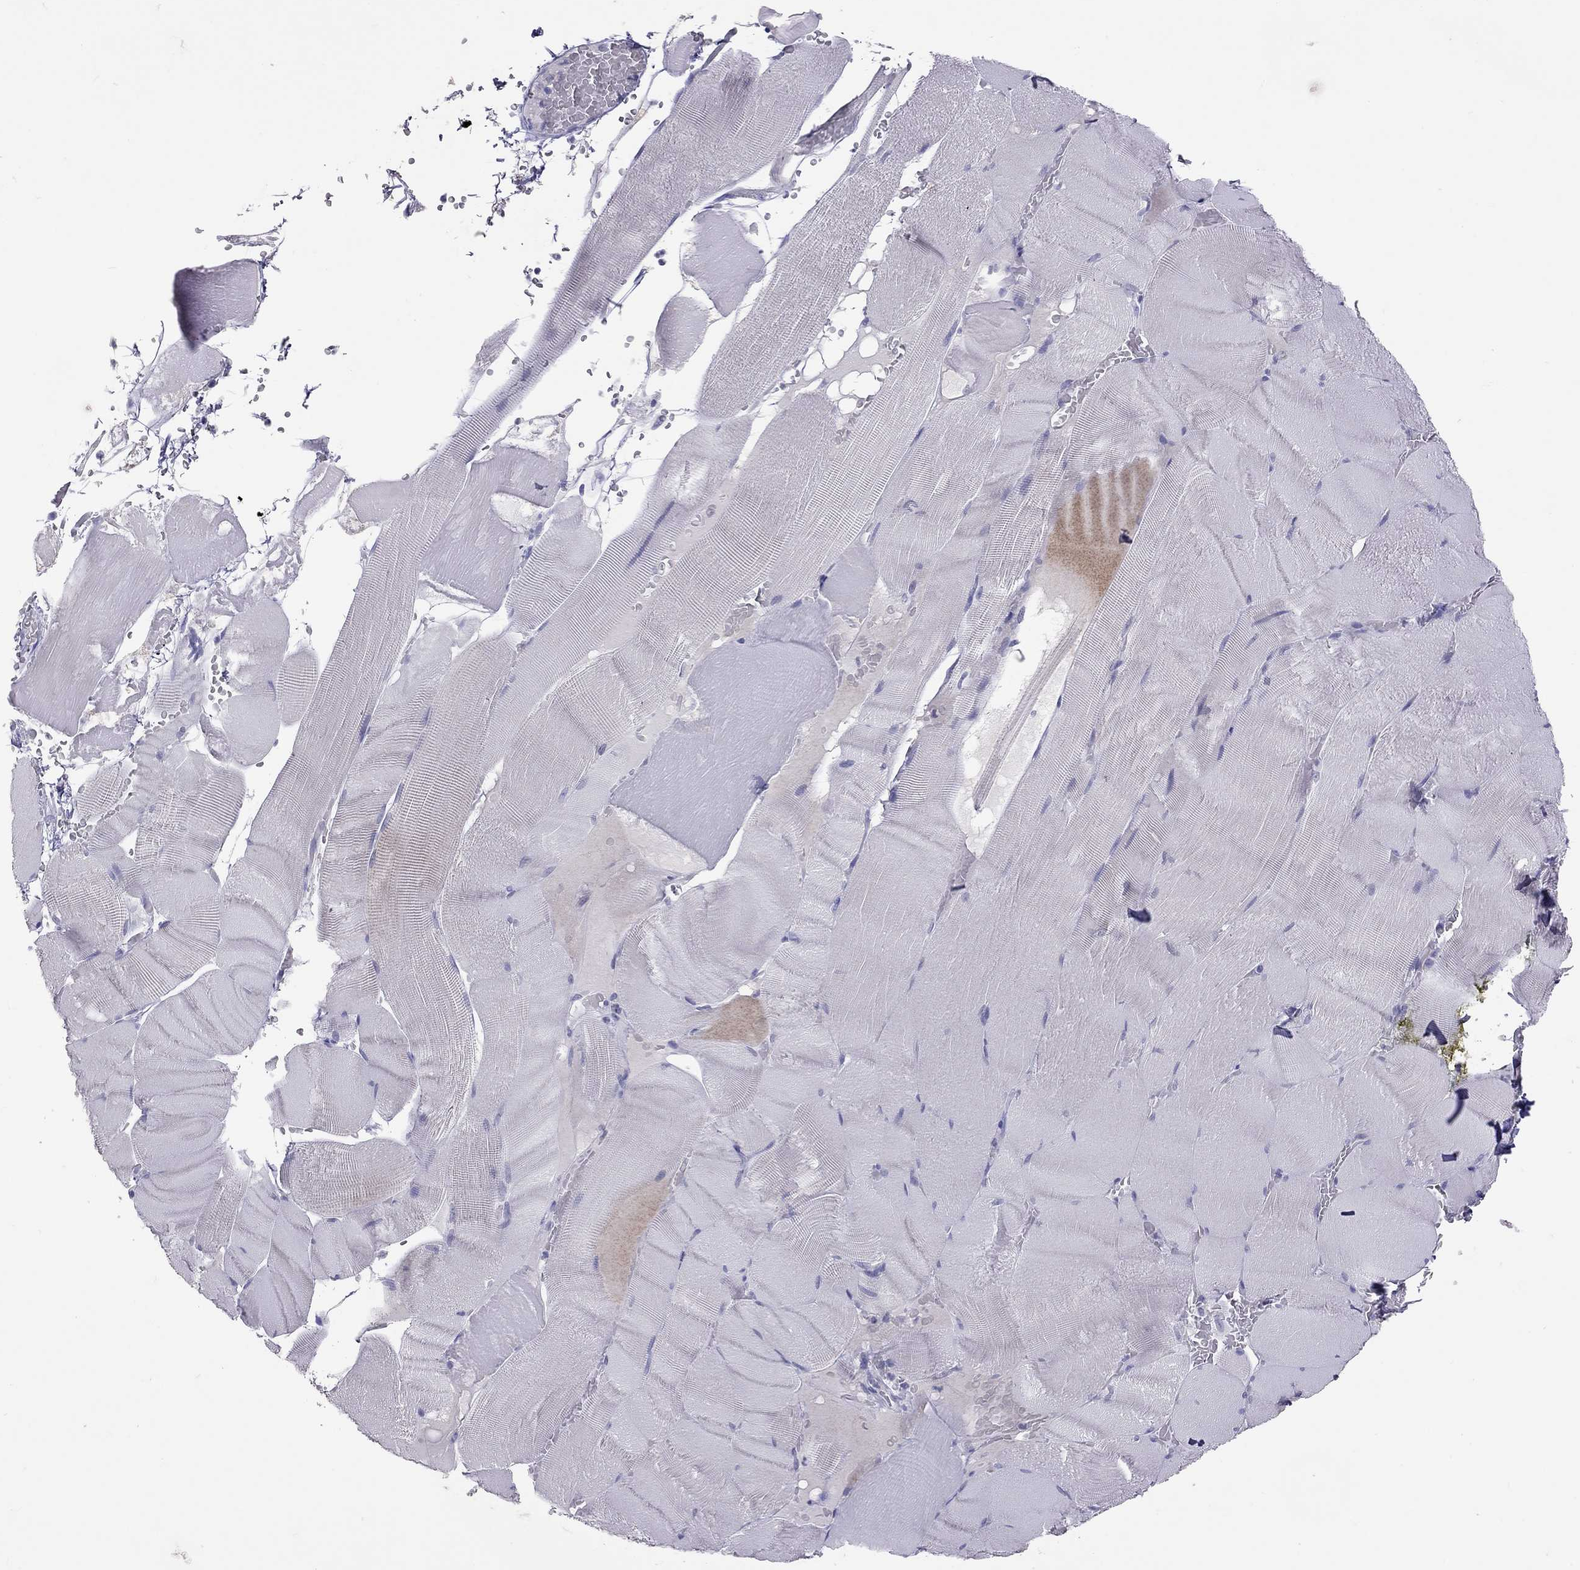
{"staining": {"intensity": "negative", "quantity": "none", "location": "none"}, "tissue": "skeletal muscle", "cell_type": "Myocytes", "image_type": "normal", "snomed": [{"axis": "morphology", "description": "Normal tissue, NOS"}, {"axis": "topography", "description": "Skeletal muscle"}], "caption": "IHC of unremarkable skeletal muscle exhibits no positivity in myocytes. Brightfield microscopy of immunohistochemistry stained with DAB (brown) and hematoxylin (blue), captured at high magnification.", "gene": "SLAMF1", "patient": {"sex": "male", "age": 56}}